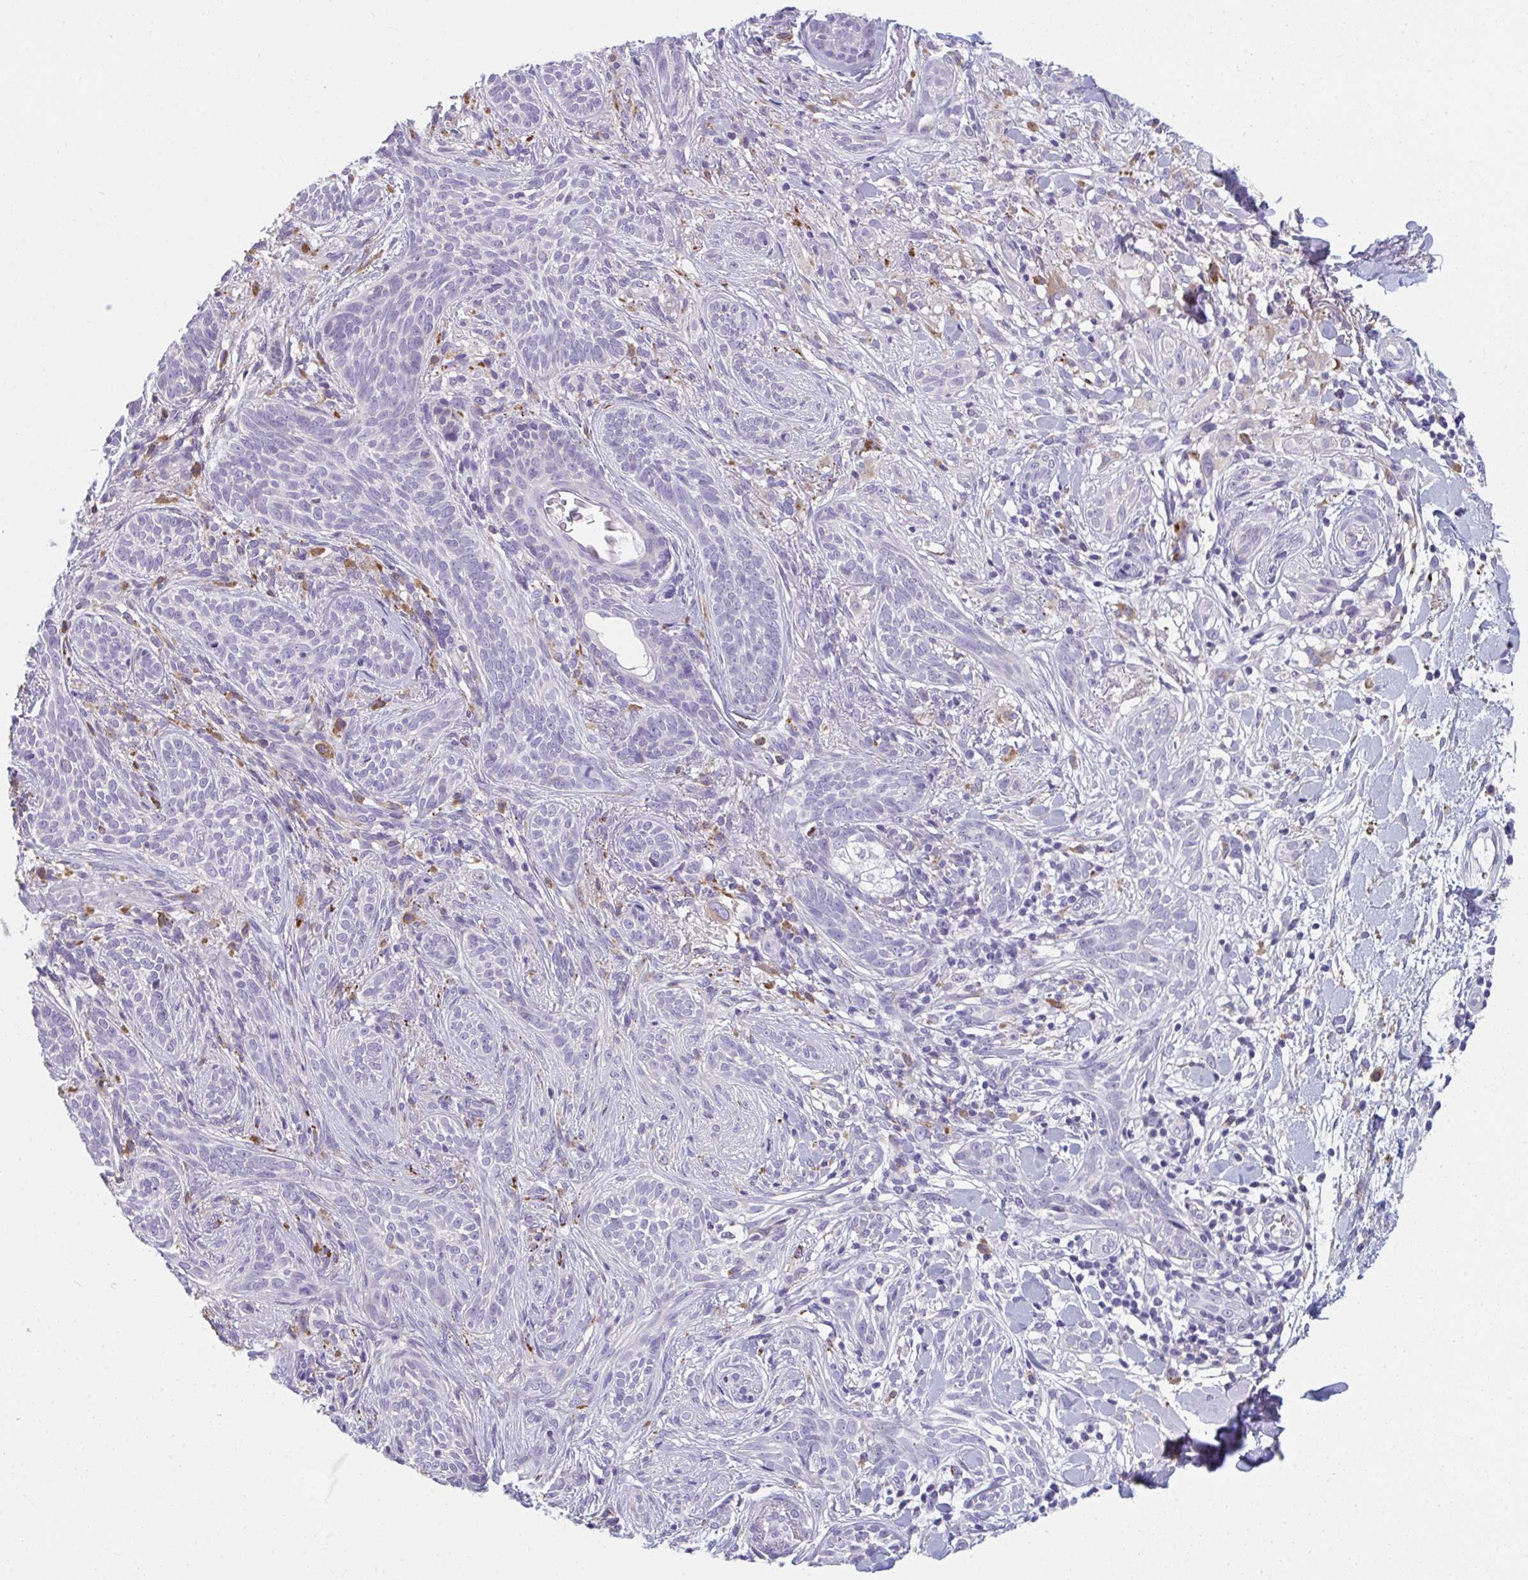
{"staining": {"intensity": "negative", "quantity": "none", "location": "none"}, "tissue": "skin cancer", "cell_type": "Tumor cells", "image_type": "cancer", "snomed": [{"axis": "morphology", "description": "Basal cell carcinoma"}, {"axis": "topography", "description": "Skin"}], "caption": "This is an immunohistochemistry (IHC) histopathology image of skin cancer. There is no expression in tumor cells.", "gene": "EIF1AD", "patient": {"sex": "male", "age": 75}}